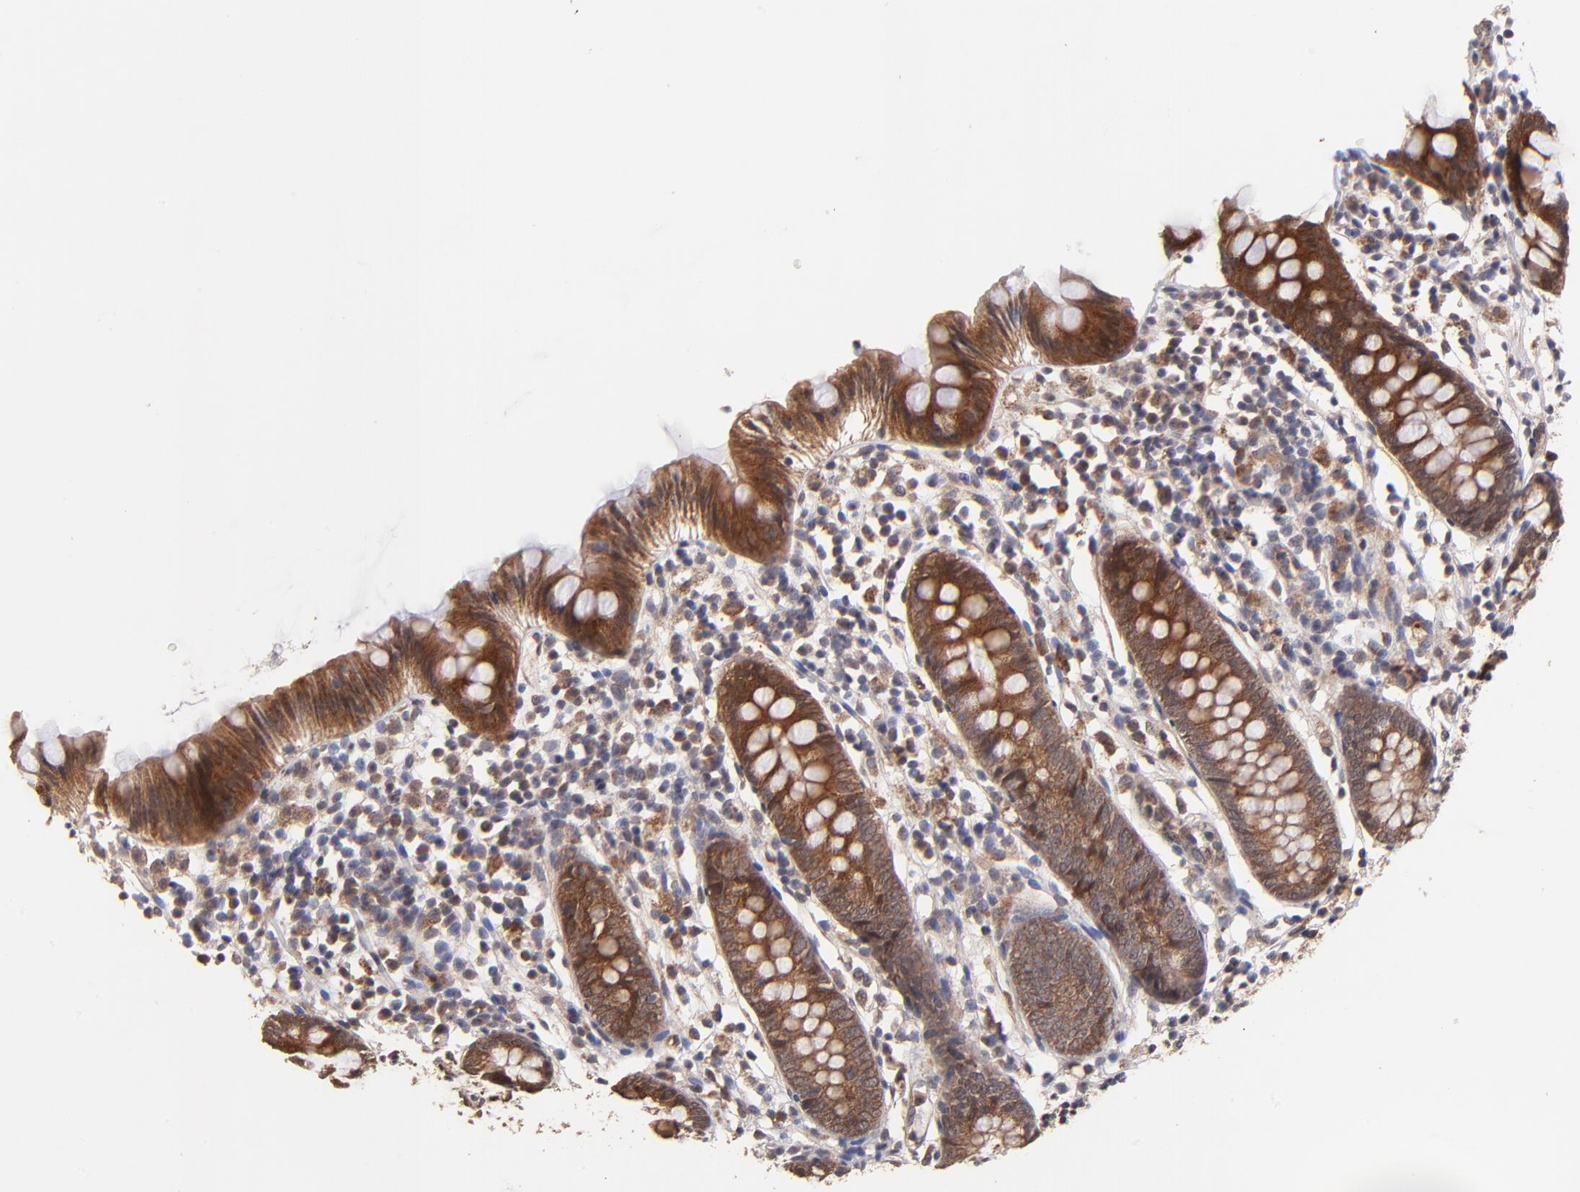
{"staining": {"intensity": "strong", "quantity": ">75%", "location": "cytoplasmic/membranous"}, "tissue": "appendix", "cell_type": "Glandular cells", "image_type": "normal", "snomed": [{"axis": "morphology", "description": "Normal tissue, NOS"}, {"axis": "topography", "description": "Appendix"}], "caption": "Benign appendix was stained to show a protein in brown. There is high levels of strong cytoplasmic/membranous expression in about >75% of glandular cells. The staining was performed using DAB, with brown indicating positive protein expression. Nuclei are stained blue with hematoxylin.", "gene": "BAIAP2L2", "patient": {"sex": "male", "age": 38}}